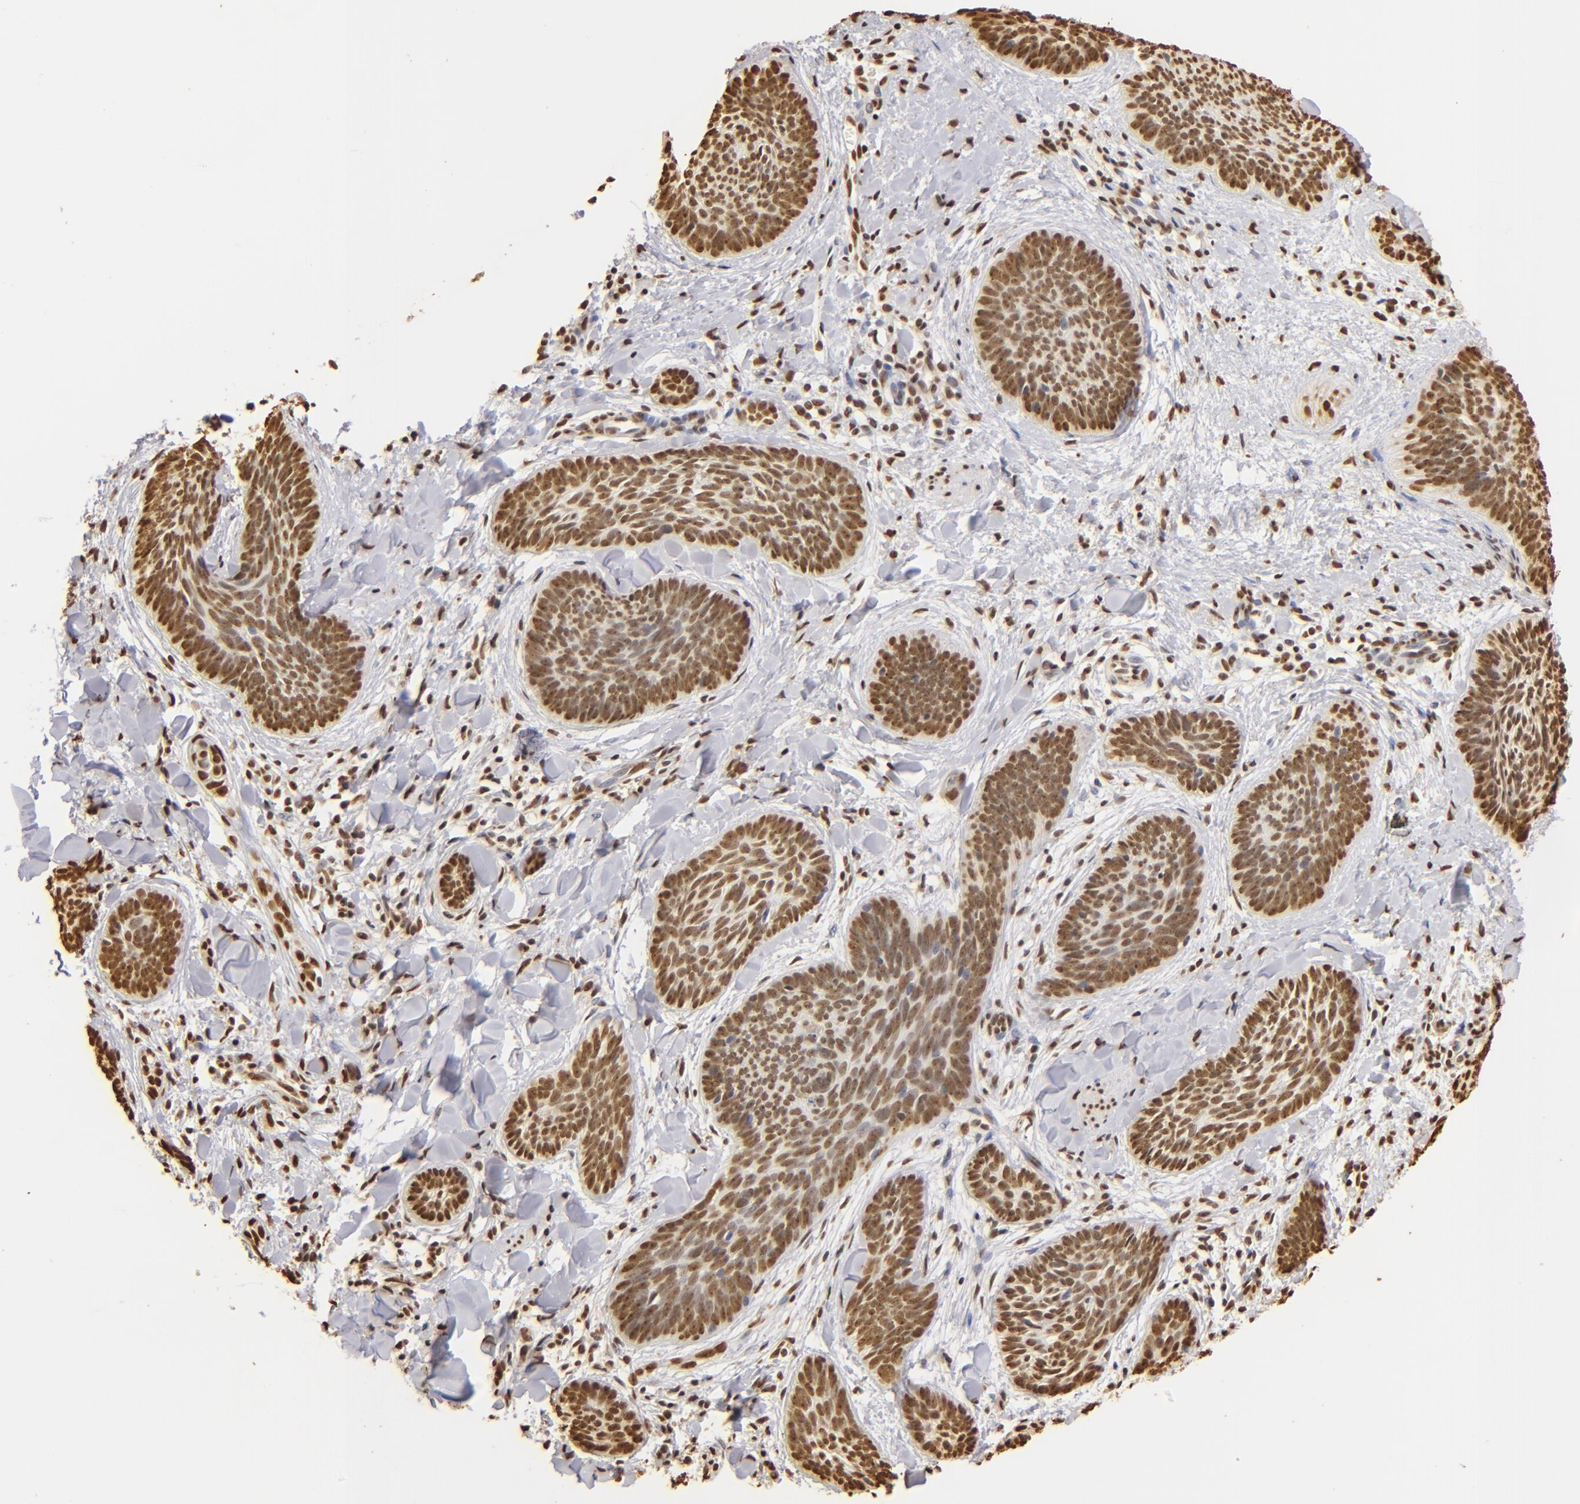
{"staining": {"intensity": "strong", "quantity": ">75%", "location": "nuclear"}, "tissue": "skin cancer", "cell_type": "Tumor cells", "image_type": "cancer", "snomed": [{"axis": "morphology", "description": "Basal cell carcinoma"}, {"axis": "topography", "description": "Skin"}], "caption": "Skin basal cell carcinoma stained with DAB immunohistochemistry demonstrates high levels of strong nuclear staining in about >75% of tumor cells.", "gene": "ILF3", "patient": {"sex": "female", "age": 81}}